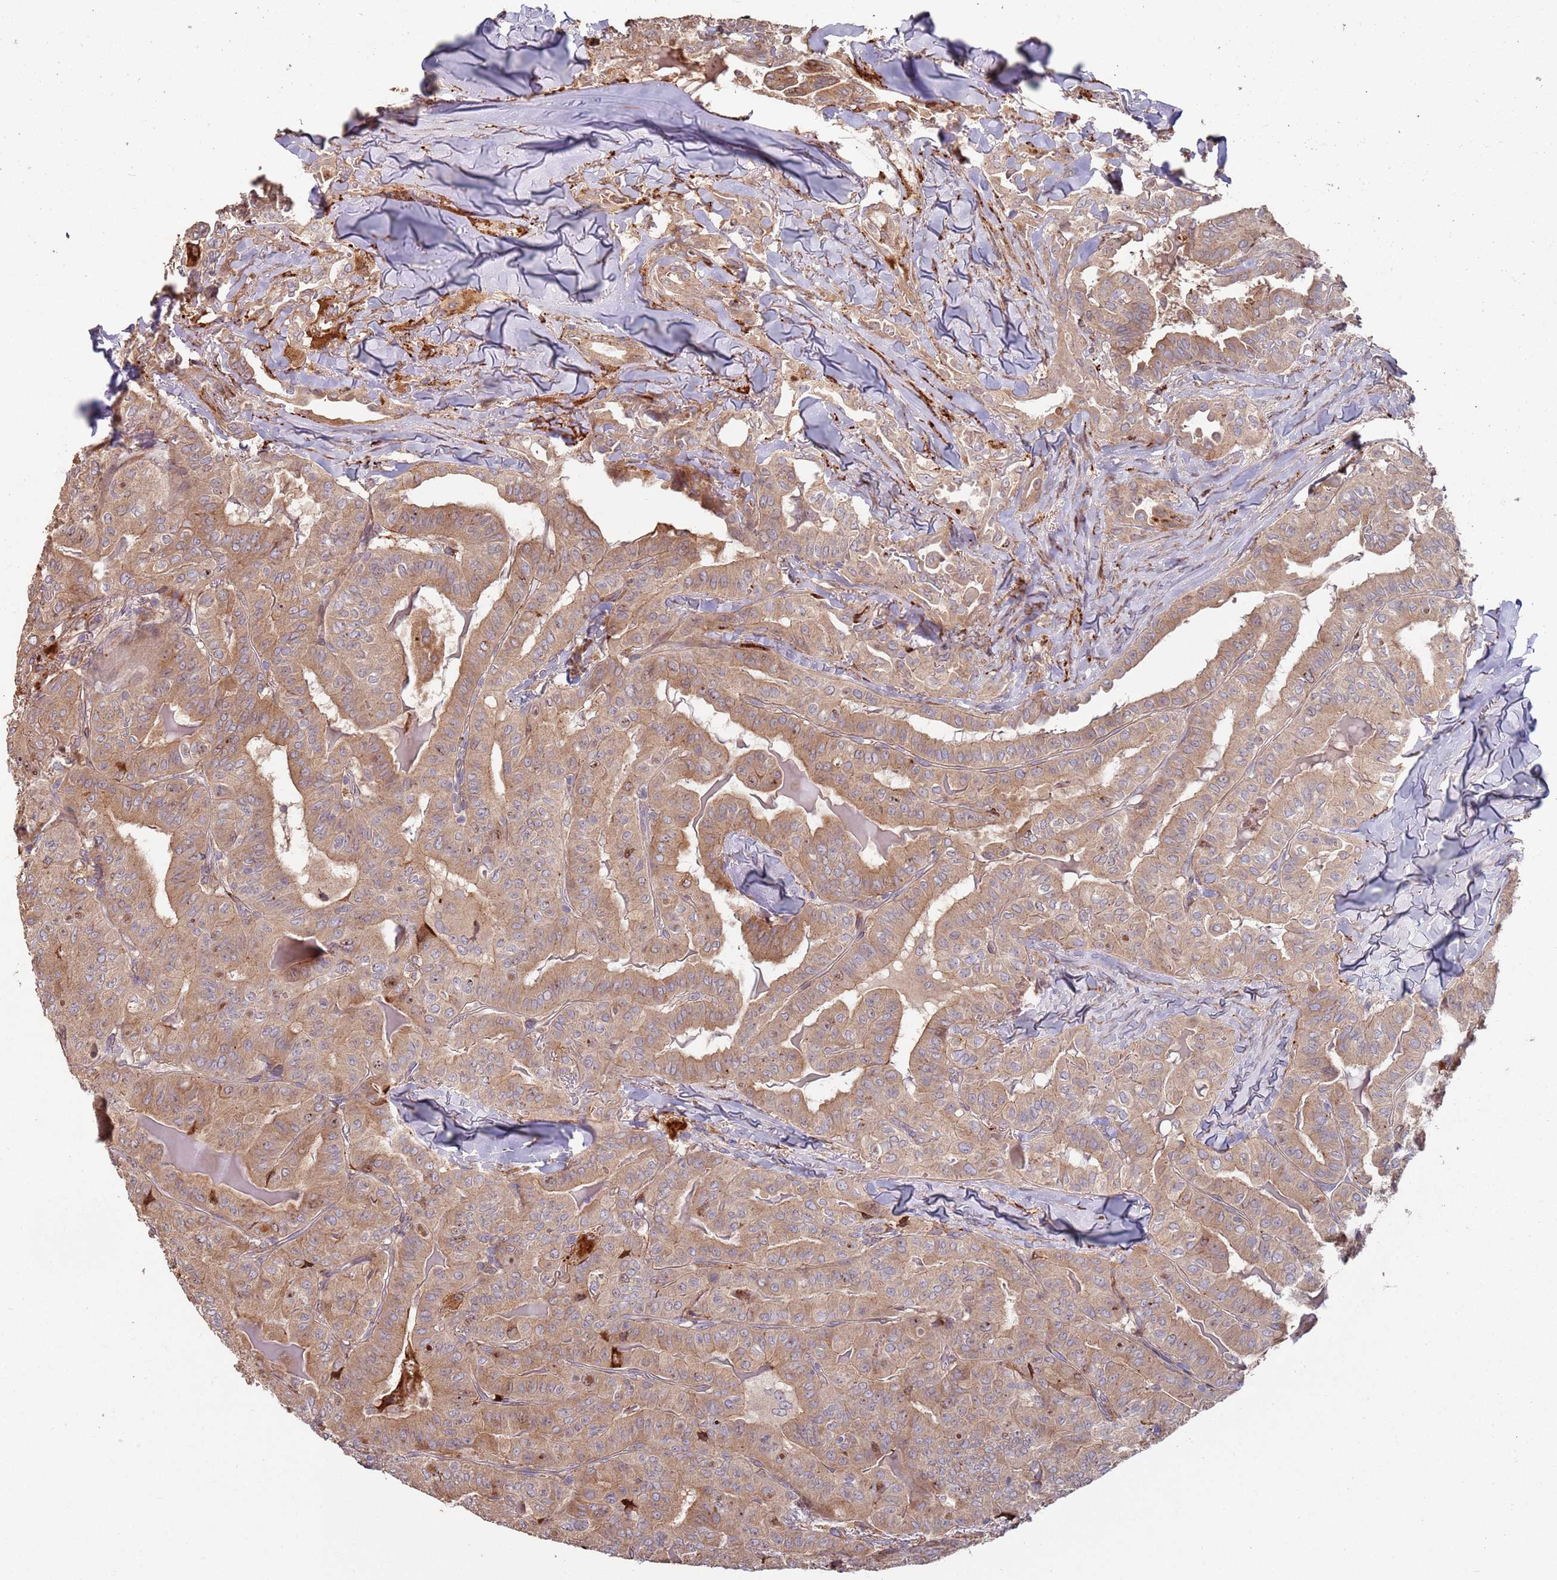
{"staining": {"intensity": "moderate", "quantity": ">75%", "location": "cytoplasmic/membranous"}, "tissue": "thyroid cancer", "cell_type": "Tumor cells", "image_type": "cancer", "snomed": [{"axis": "morphology", "description": "Papillary adenocarcinoma, NOS"}, {"axis": "topography", "description": "Thyroid gland"}], "caption": "Thyroid cancer (papillary adenocarcinoma) stained with IHC exhibits moderate cytoplasmic/membranous staining in approximately >75% of tumor cells.", "gene": "LACC1", "patient": {"sex": "female", "age": 68}}